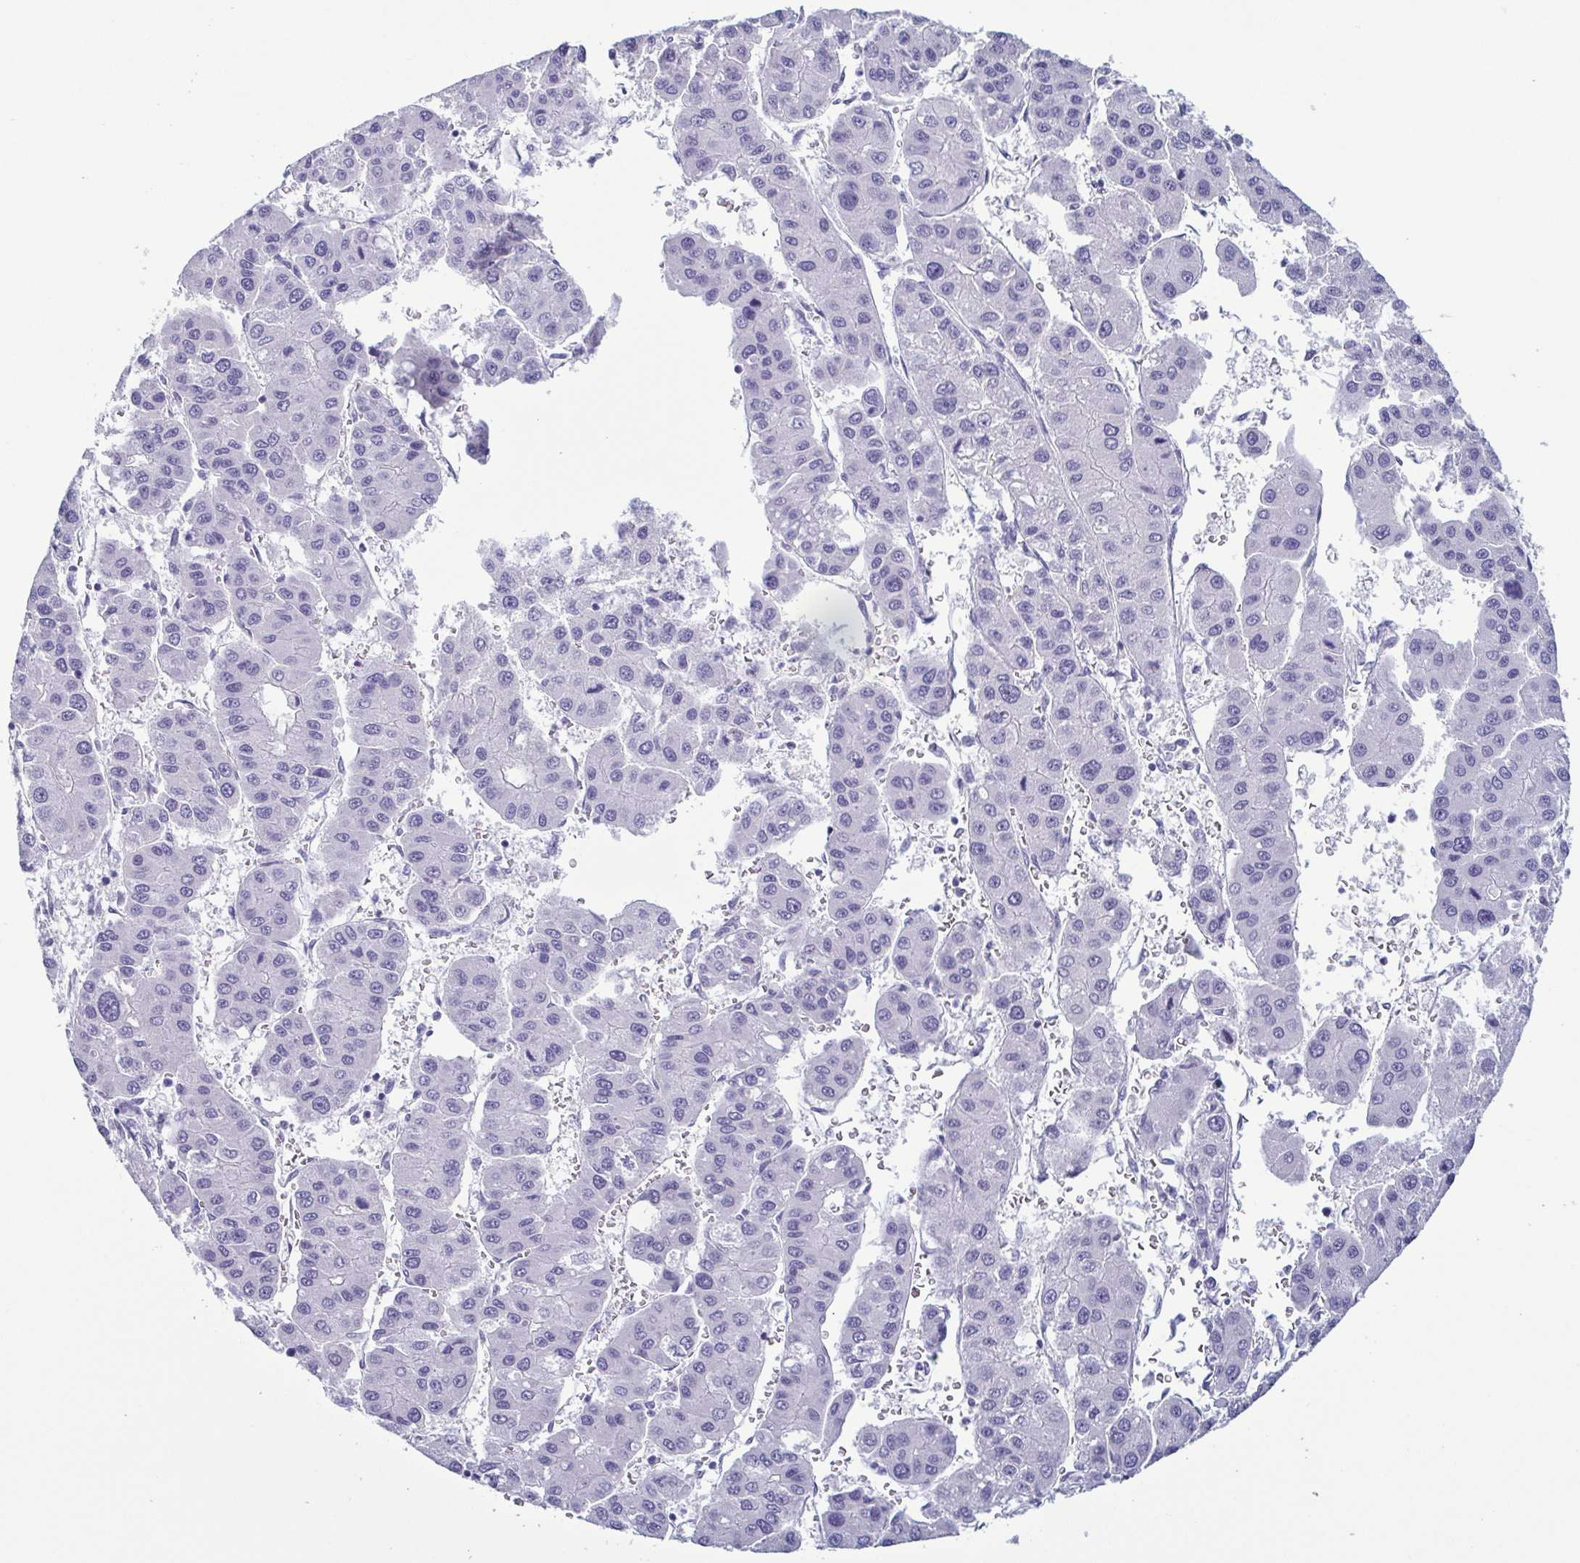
{"staining": {"intensity": "negative", "quantity": "none", "location": "none"}, "tissue": "liver cancer", "cell_type": "Tumor cells", "image_type": "cancer", "snomed": [{"axis": "morphology", "description": "Carcinoma, Hepatocellular, NOS"}, {"axis": "topography", "description": "Liver"}], "caption": "This photomicrograph is of liver cancer stained with IHC to label a protein in brown with the nuclei are counter-stained blue. There is no expression in tumor cells. Nuclei are stained in blue.", "gene": "KRT10", "patient": {"sex": "male", "age": 73}}